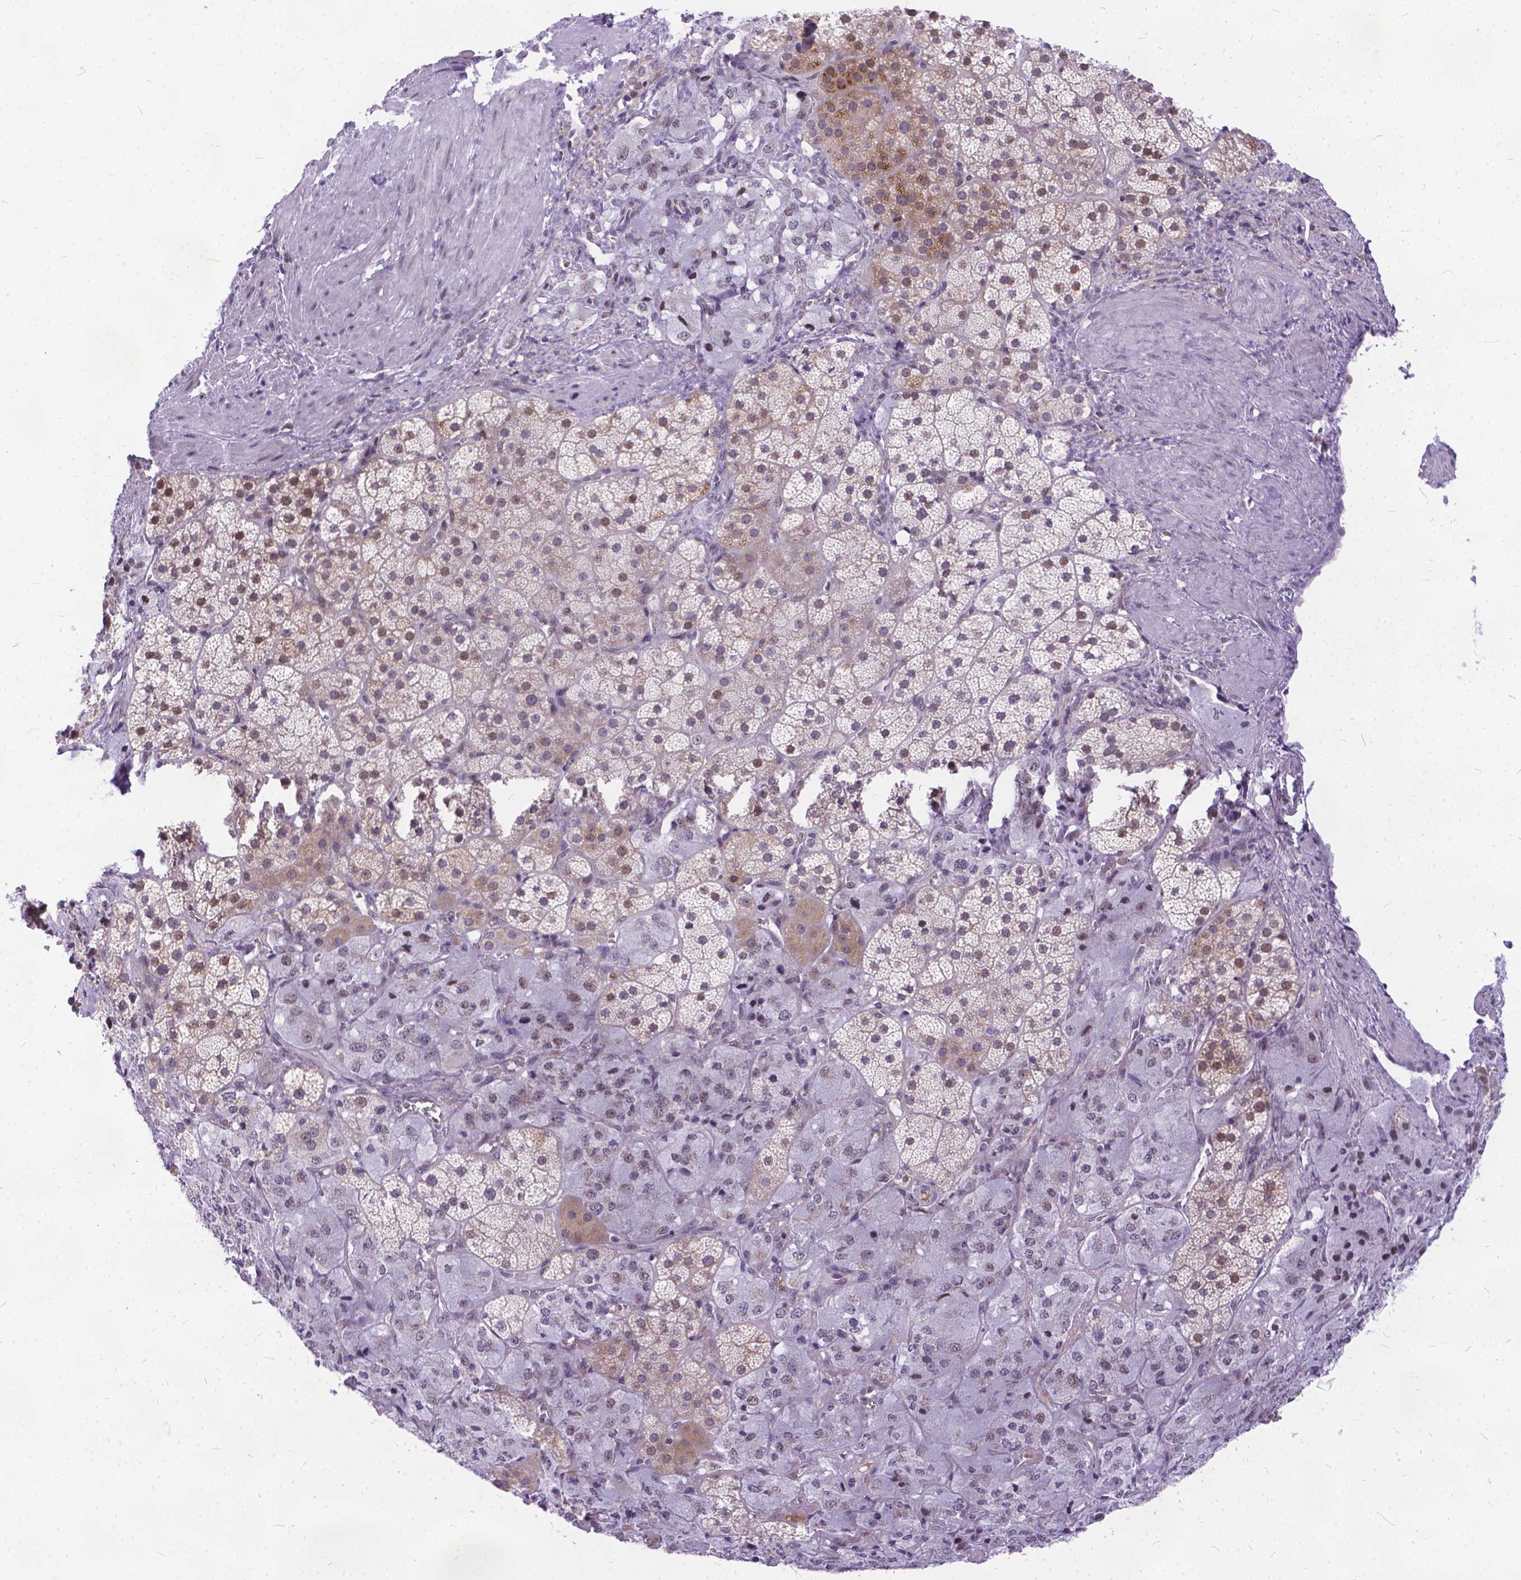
{"staining": {"intensity": "weak", "quantity": "25%-75%", "location": "cytoplasmic/membranous,nuclear"}, "tissue": "adrenal gland", "cell_type": "Glandular cells", "image_type": "normal", "snomed": [{"axis": "morphology", "description": "Normal tissue, NOS"}, {"axis": "topography", "description": "Adrenal gland"}], "caption": "A high-resolution photomicrograph shows immunohistochemistry (IHC) staining of benign adrenal gland, which demonstrates weak cytoplasmic/membranous,nuclear positivity in approximately 25%-75% of glandular cells. The protein of interest is stained brown, and the nuclei are stained in blue (DAB IHC with brightfield microscopy, high magnification).", "gene": "FAM124B", "patient": {"sex": "male", "age": 57}}